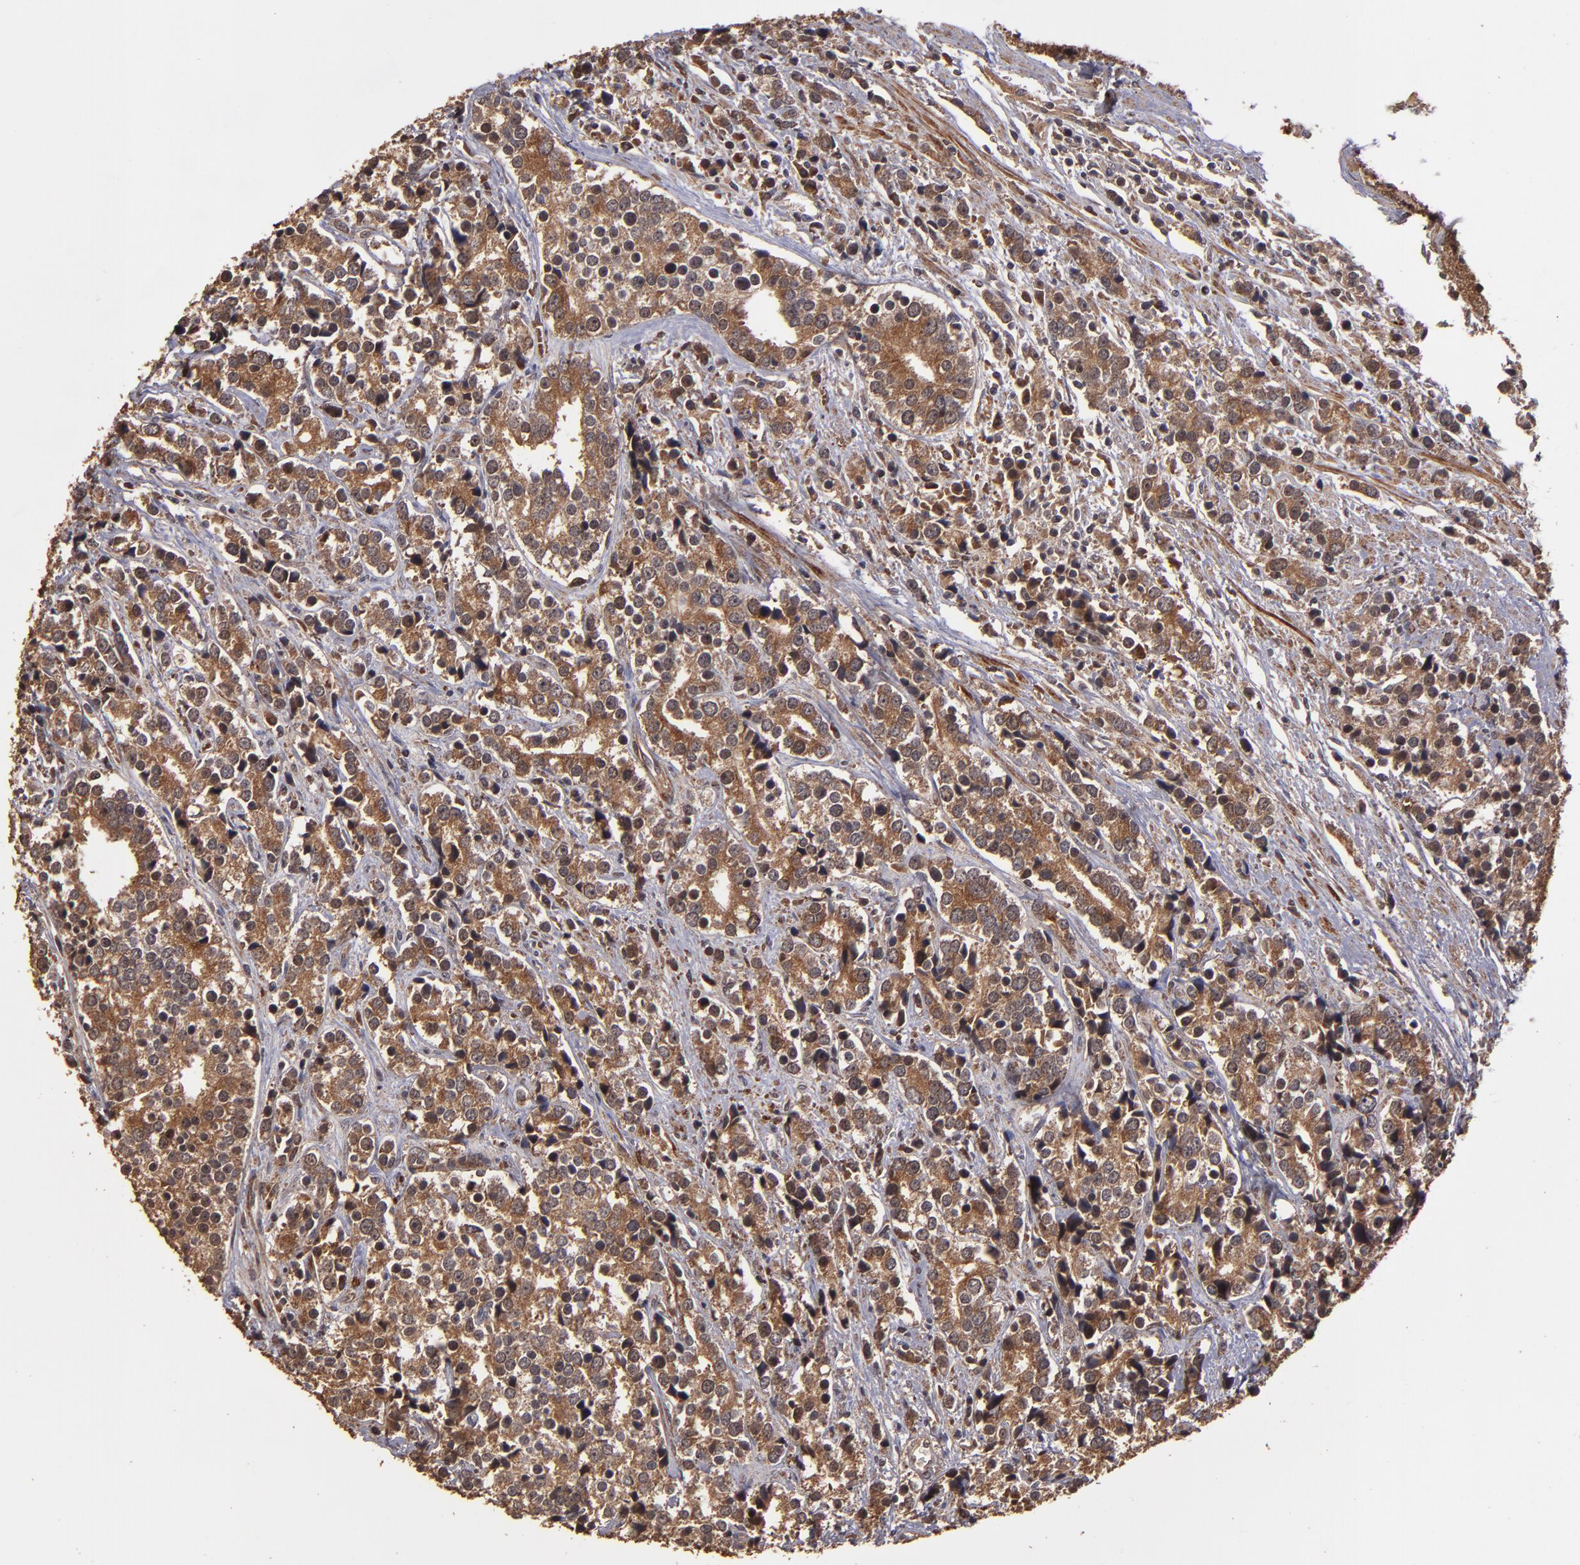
{"staining": {"intensity": "strong", "quantity": ">75%", "location": "cytoplasmic/membranous"}, "tissue": "prostate cancer", "cell_type": "Tumor cells", "image_type": "cancer", "snomed": [{"axis": "morphology", "description": "Adenocarcinoma, High grade"}, {"axis": "topography", "description": "Prostate"}], "caption": "Prostate cancer (adenocarcinoma (high-grade)) stained with DAB (3,3'-diaminobenzidine) IHC reveals high levels of strong cytoplasmic/membranous positivity in approximately >75% of tumor cells.", "gene": "TXNDC16", "patient": {"sex": "male", "age": 71}}